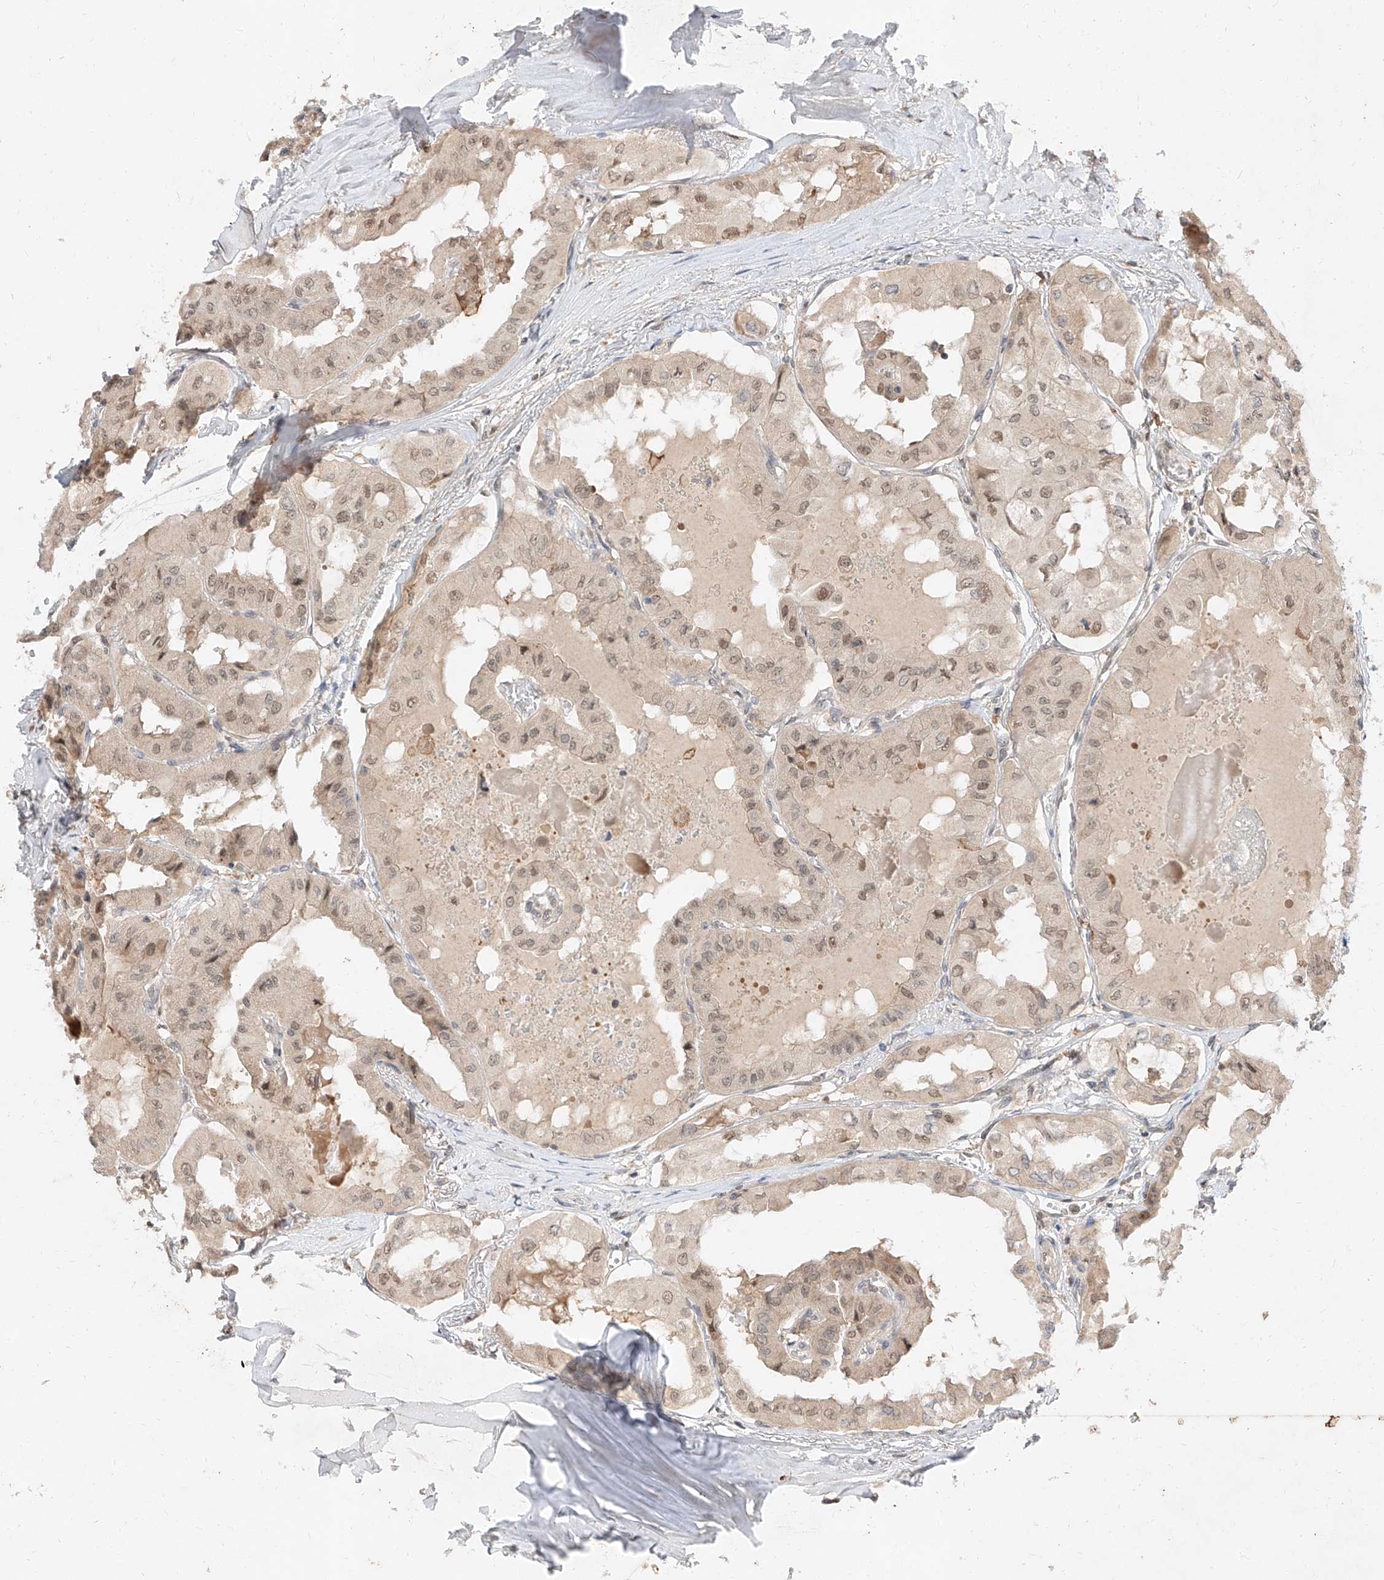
{"staining": {"intensity": "weak", "quantity": ">75%", "location": "nuclear"}, "tissue": "thyroid cancer", "cell_type": "Tumor cells", "image_type": "cancer", "snomed": [{"axis": "morphology", "description": "Papillary adenocarcinoma, NOS"}, {"axis": "topography", "description": "Thyroid gland"}], "caption": "High-magnification brightfield microscopy of thyroid papillary adenocarcinoma stained with DAB (brown) and counterstained with hematoxylin (blue). tumor cells exhibit weak nuclear staining is identified in approximately>75% of cells. Nuclei are stained in blue.", "gene": "DIRAS3", "patient": {"sex": "female", "age": 59}}